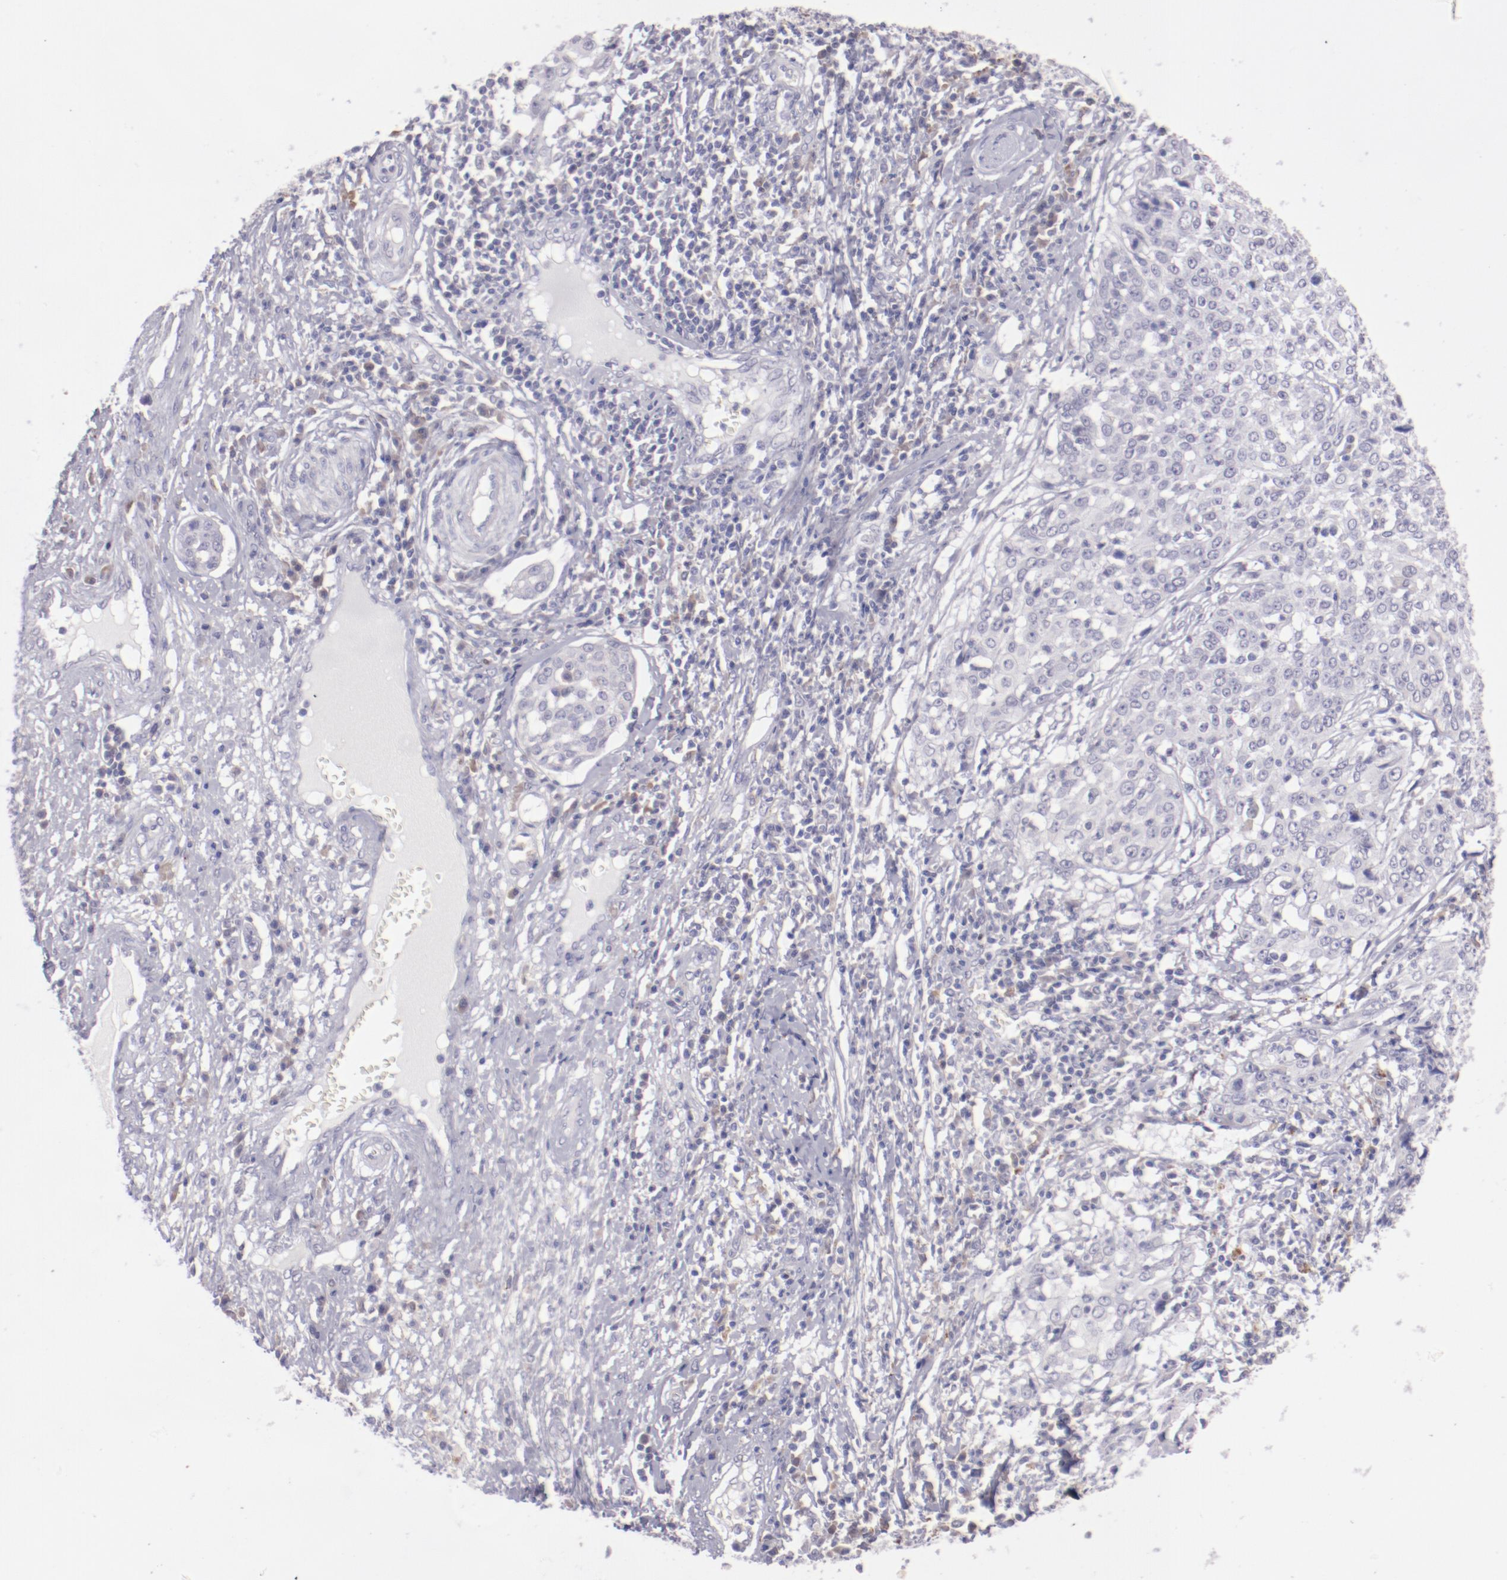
{"staining": {"intensity": "negative", "quantity": "none", "location": "none"}, "tissue": "cervical cancer", "cell_type": "Tumor cells", "image_type": "cancer", "snomed": [{"axis": "morphology", "description": "Squamous cell carcinoma, NOS"}, {"axis": "topography", "description": "Cervix"}], "caption": "This is an immunohistochemistry (IHC) micrograph of human squamous cell carcinoma (cervical). There is no staining in tumor cells.", "gene": "TRAF3", "patient": {"sex": "female", "age": 39}}